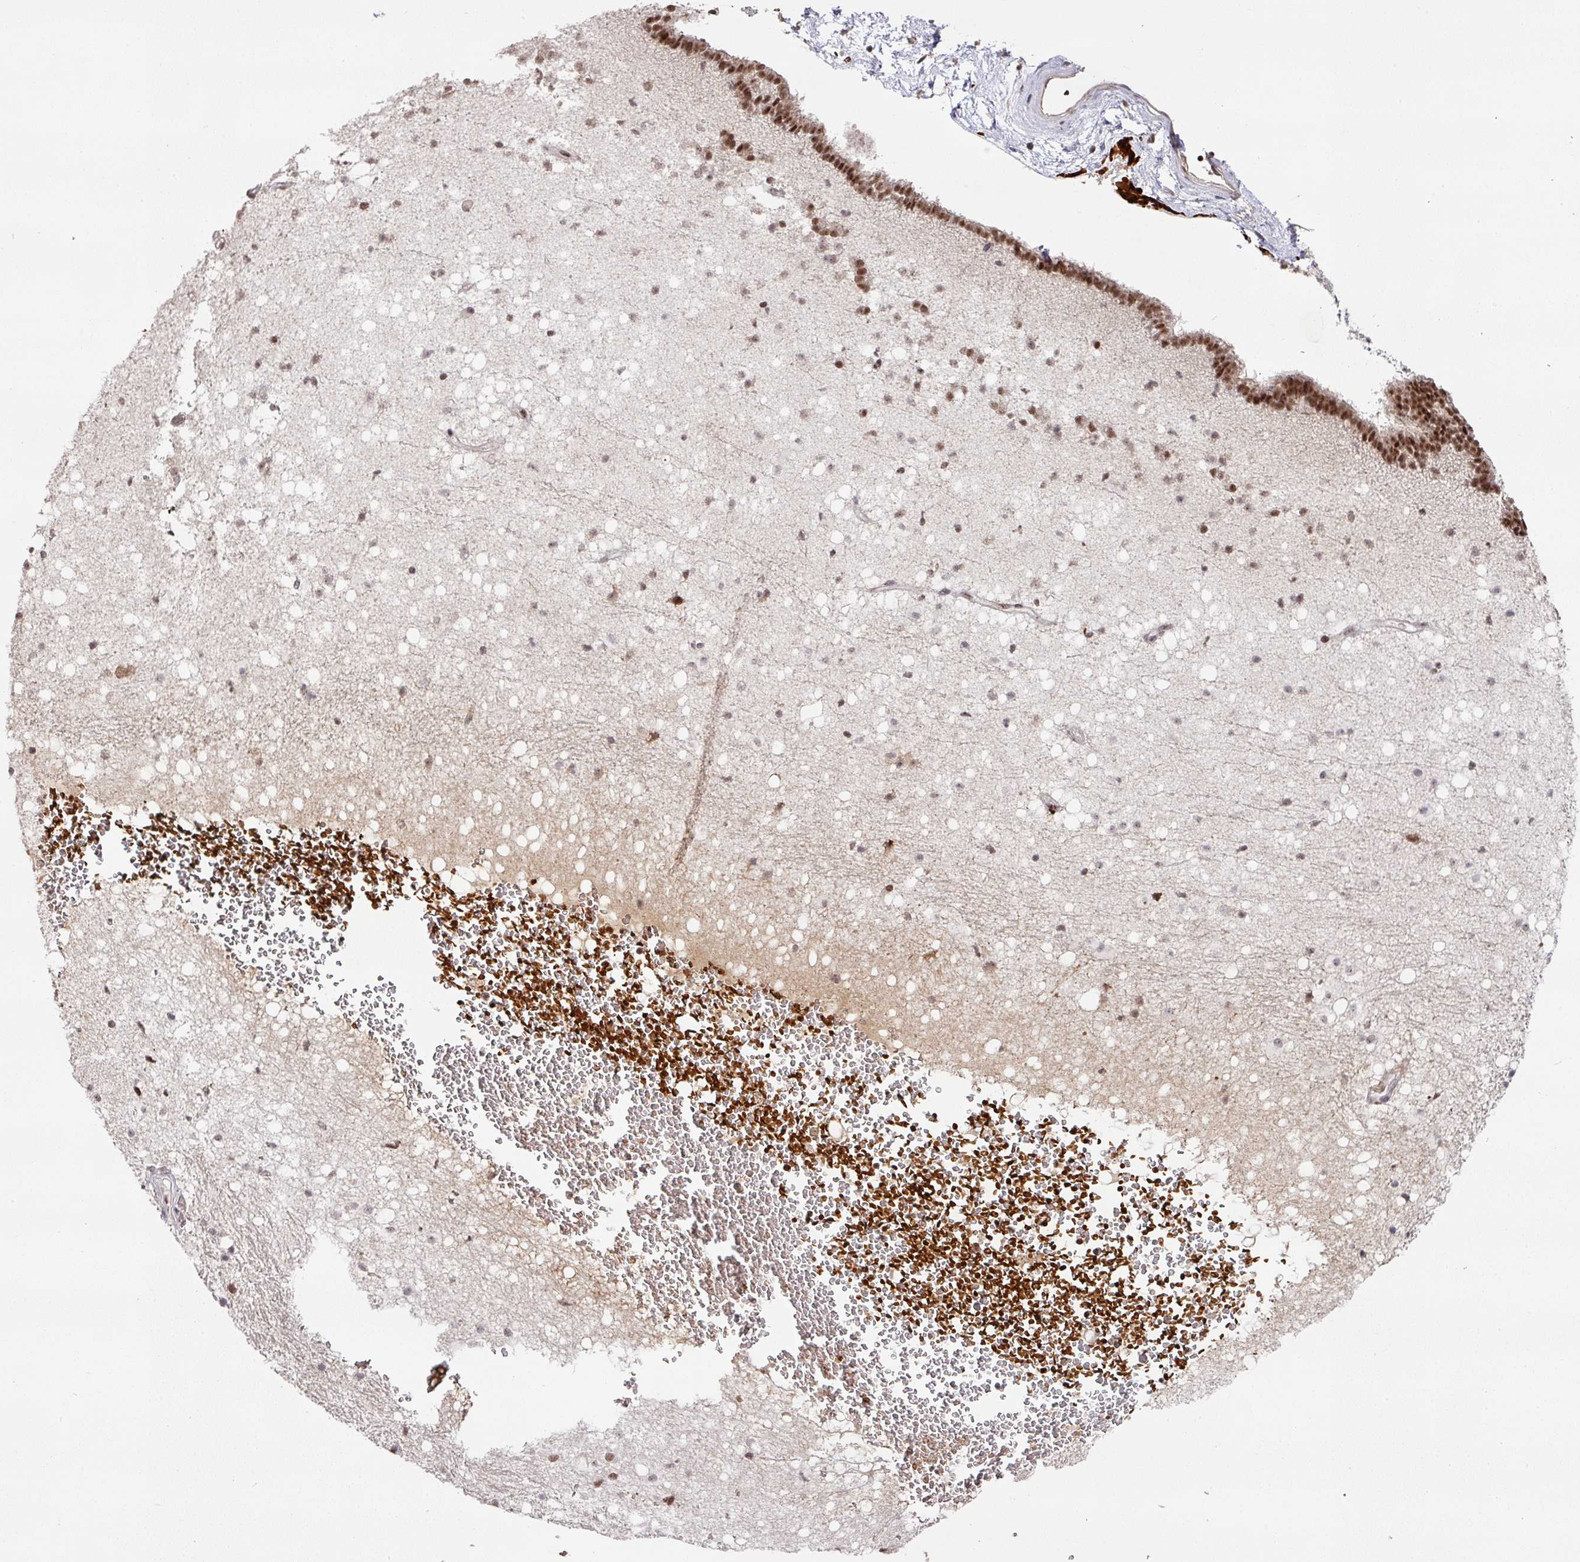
{"staining": {"intensity": "moderate", "quantity": "25%-75%", "location": "nuclear"}, "tissue": "caudate", "cell_type": "Glial cells", "image_type": "normal", "snomed": [{"axis": "morphology", "description": "Normal tissue, NOS"}, {"axis": "topography", "description": "Lateral ventricle wall"}], "caption": "Brown immunohistochemical staining in unremarkable human caudate exhibits moderate nuclear expression in approximately 25%-75% of glial cells.", "gene": "NEIL1", "patient": {"sex": "male", "age": 37}}